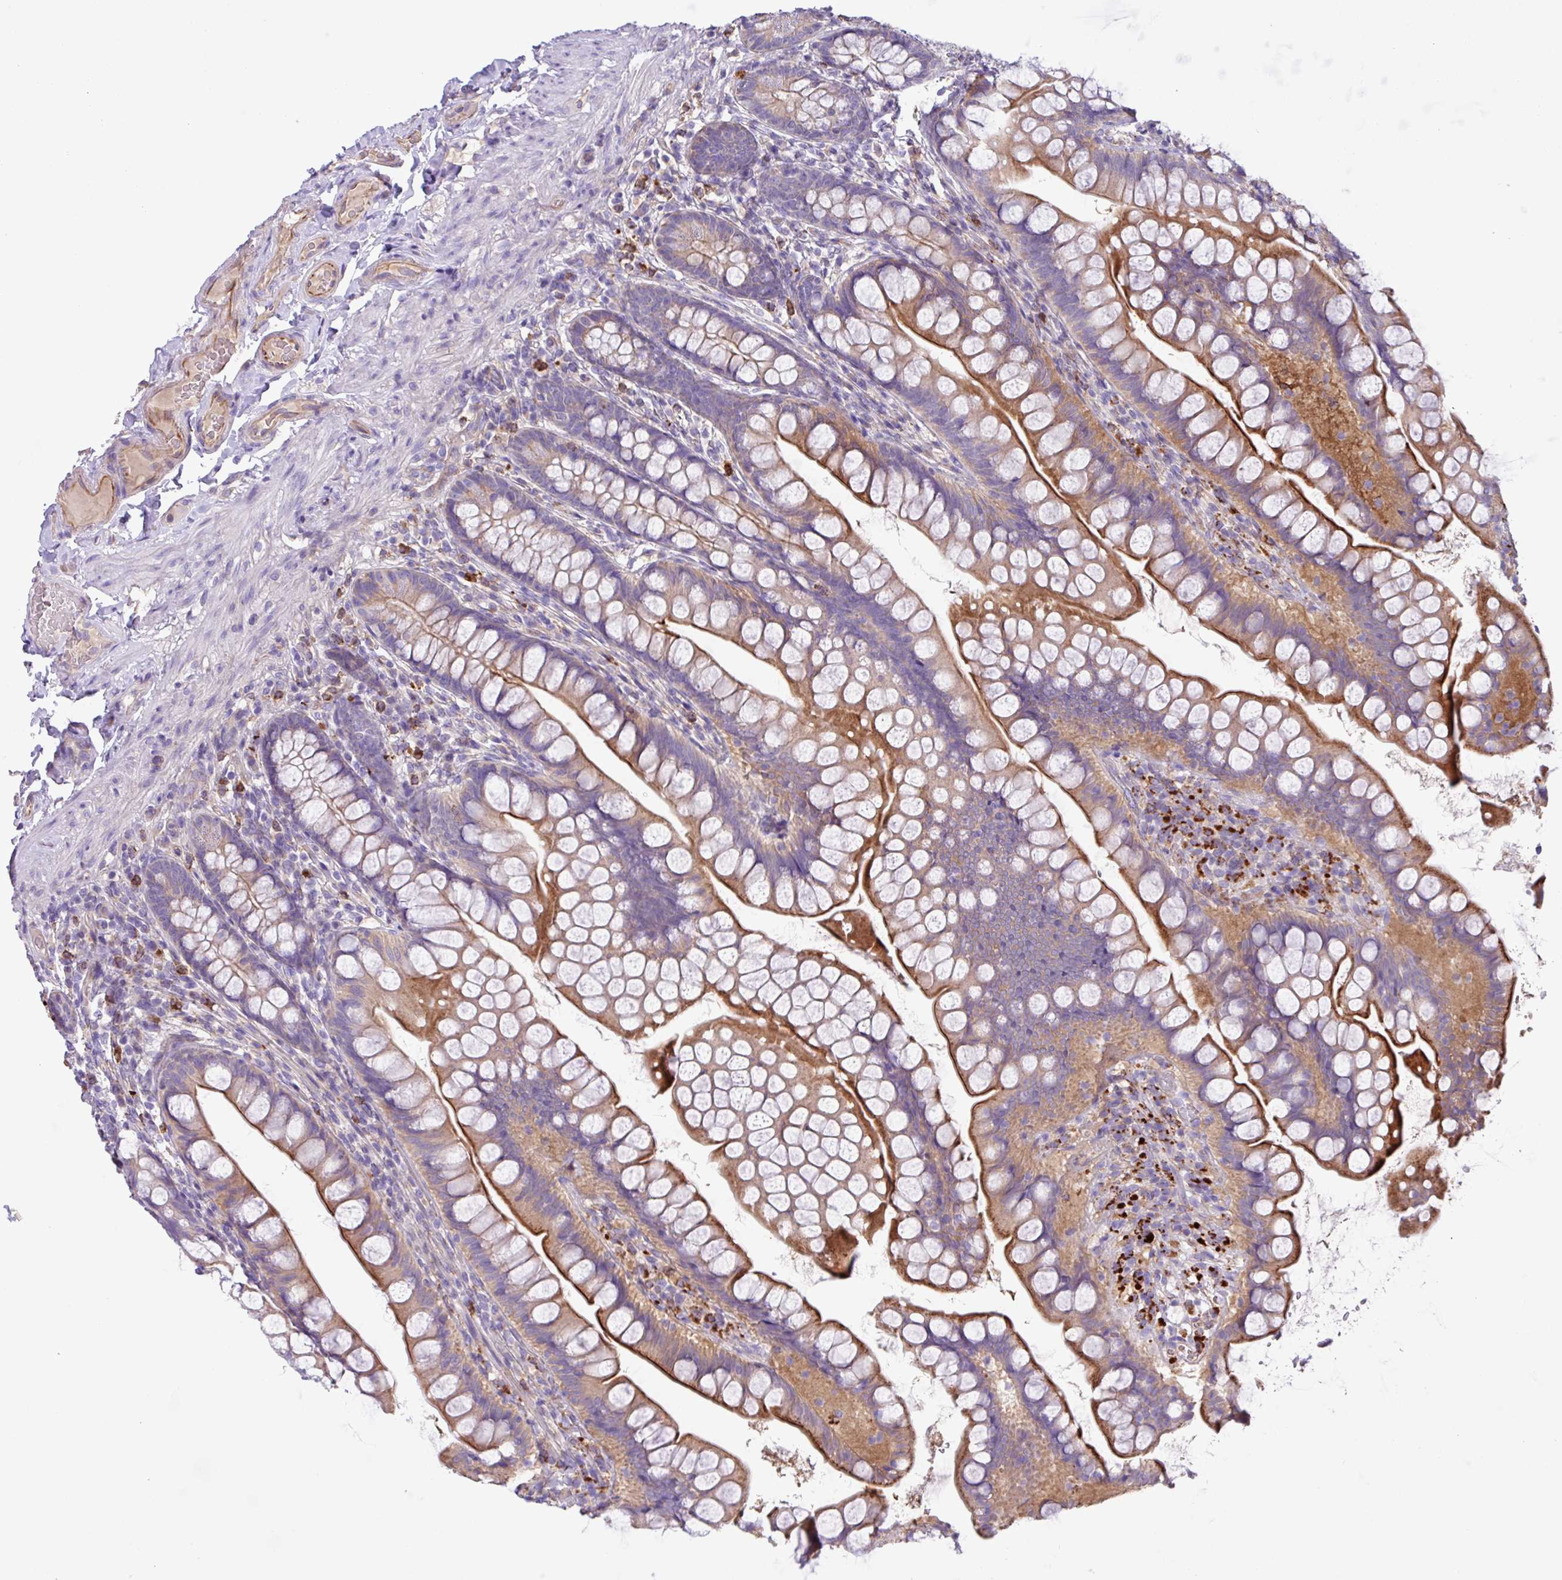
{"staining": {"intensity": "moderate", "quantity": ">75%", "location": "cytoplasmic/membranous"}, "tissue": "small intestine", "cell_type": "Glandular cells", "image_type": "normal", "snomed": [{"axis": "morphology", "description": "Normal tissue, NOS"}, {"axis": "topography", "description": "Small intestine"}], "caption": "Protein staining exhibits moderate cytoplasmic/membranous positivity in about >75% of glandular cells in normal small intestine. (DAB IHC, brown staining for protein, blue staining for nuclei).", "gene": "MRM2", "patient": {"sex": "male", "age": 70}}